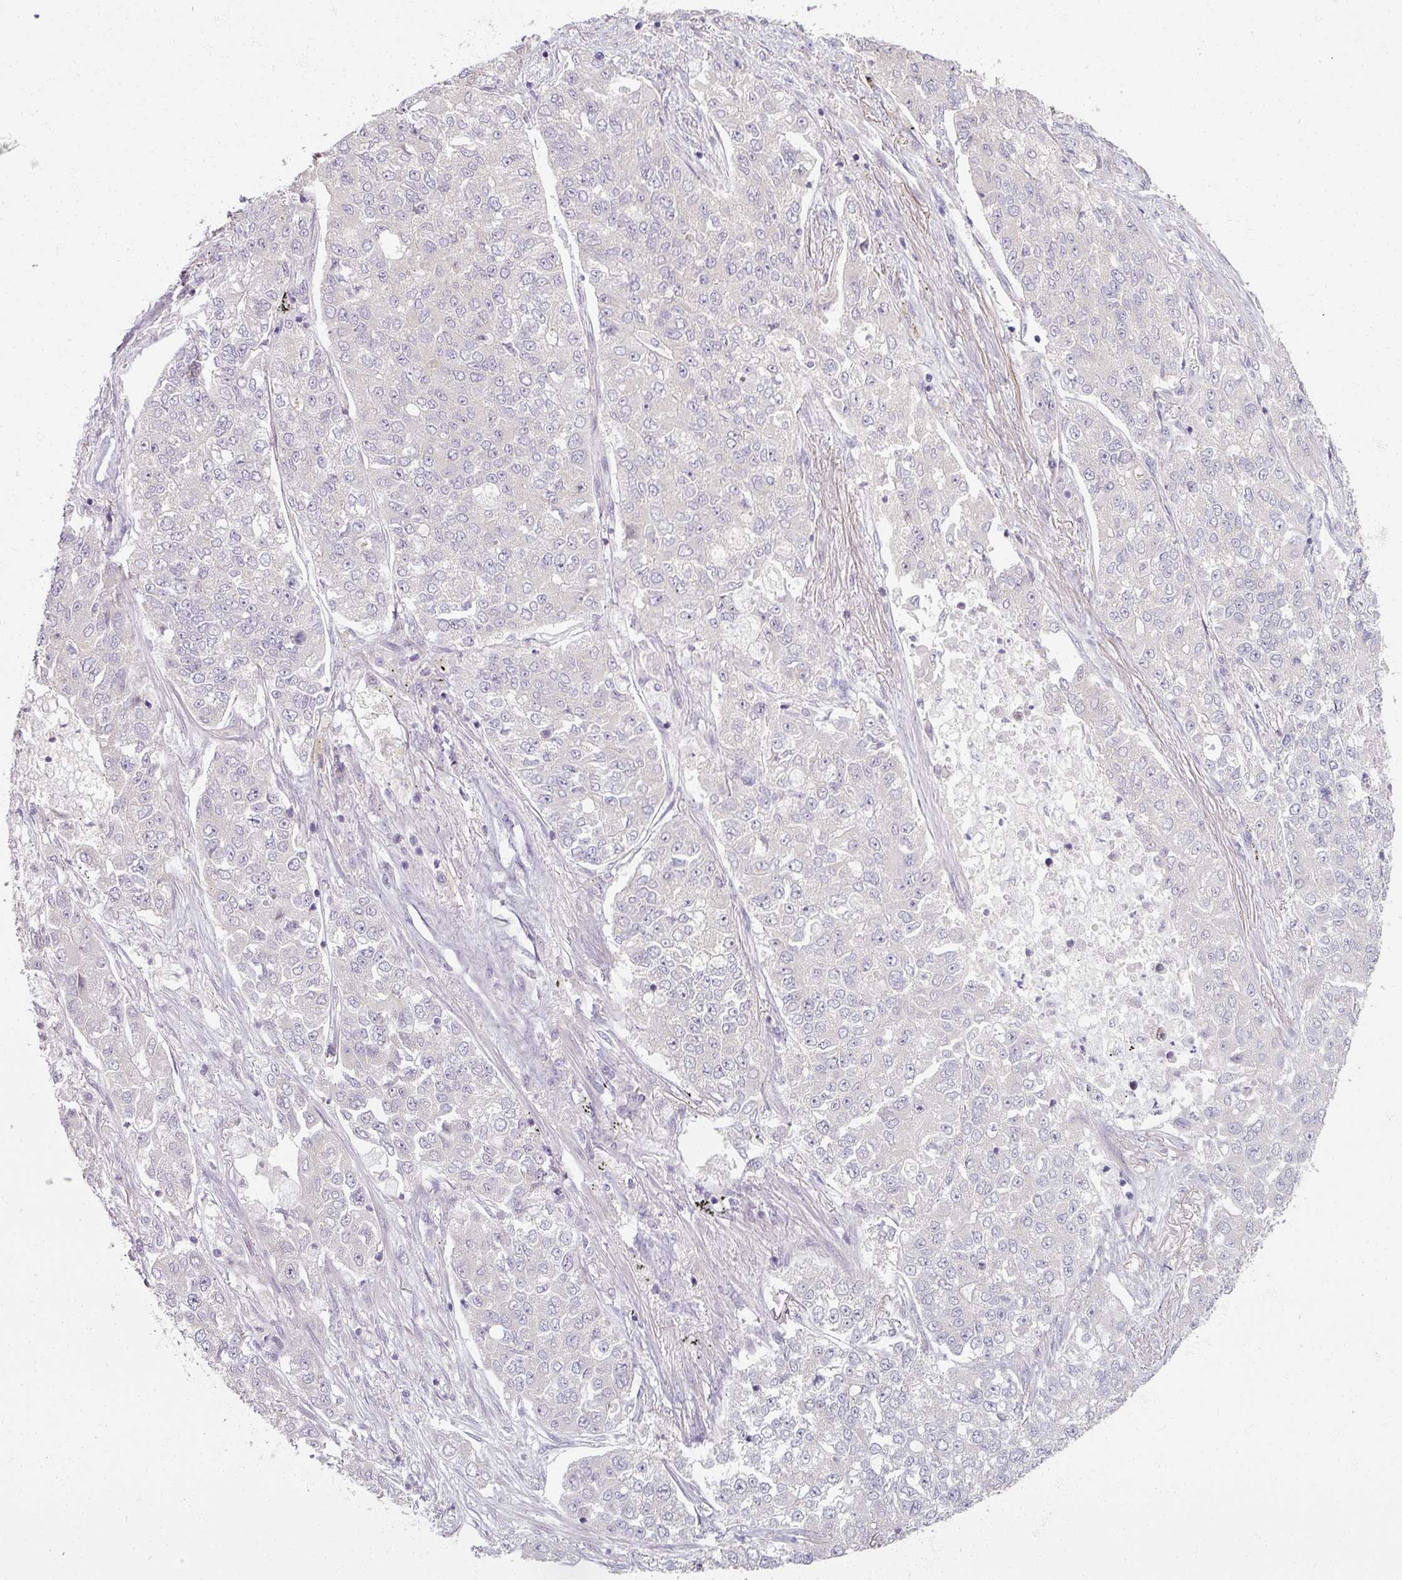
{"staining": {"intensity": "negative", "quantity": "none", "location": "none"}, "tissue": "lung cancer", "cell_type": "Tumor cells", "image_type": "cancer", "snomed": [{"axis": "morphology", "description": "Adenocarcinoma, NOS"}, {"axis": "topography", "description": "Lung"}], "caption": "Histopathology image shows no protein staining in tumor cells of adenocarcinoma (lung) tissue. (Stains: DAB immunohistochemistry (IHC) with hematoxylin counter stain, Microscopy: brightfield microscopy at high magnification).", "gene": "MYMK", "patient": {"sex": "male", "age": 49}}